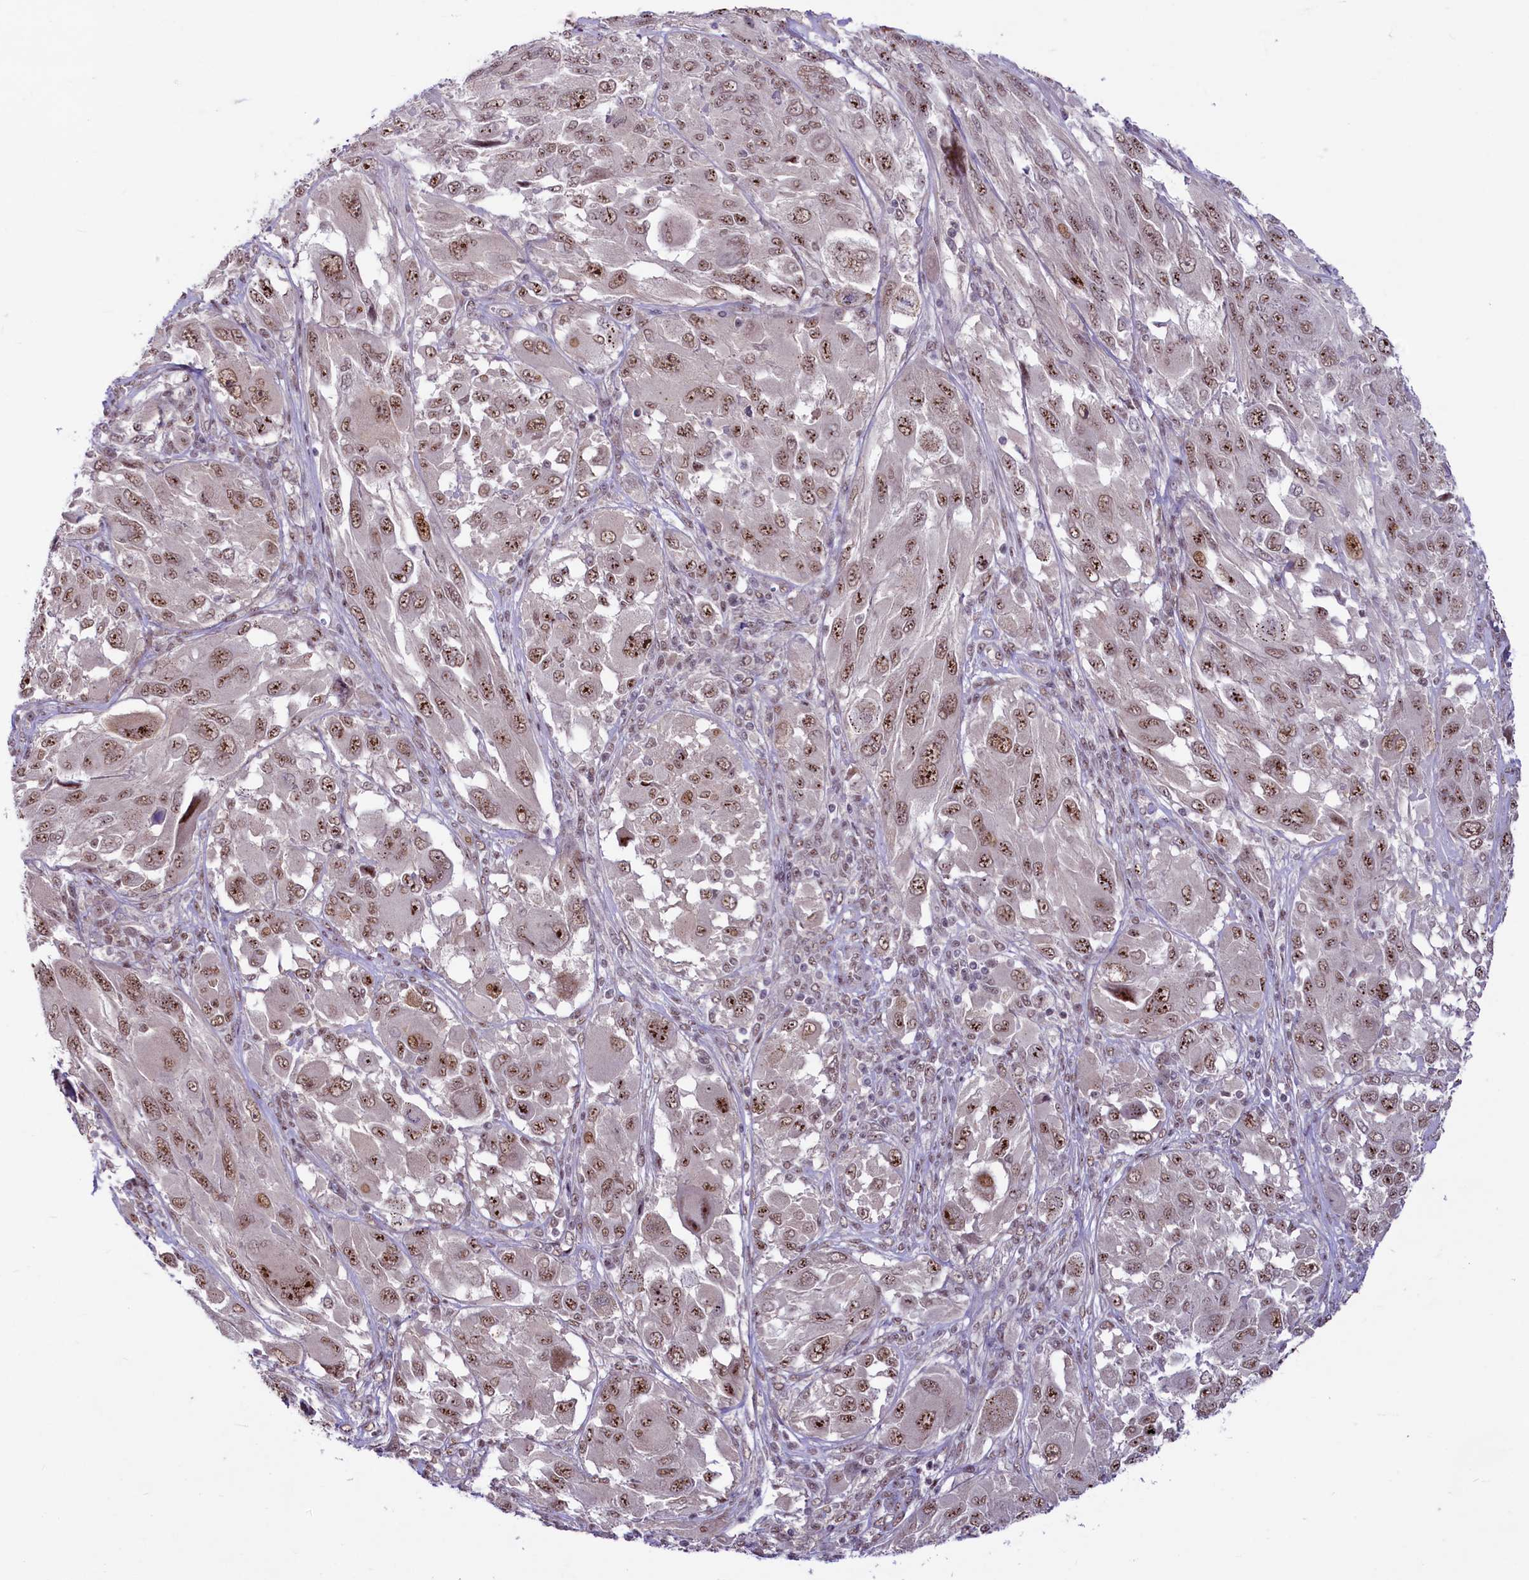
{"staining": {"intensity": "moderate", "quantity": ">75%", "location": "nuclear"}, "tissue": "melanoma", "cell_type": "Tumor cells", "image_type": "cancer", "snomed": [{"axis": "morphology", "description": "Malignant melanoma, NOS"}, {"axis": "topography", "description": "Skin"}], "caption": "Protein analysis of melanoma tissue displays moderate nuclear expression in approximately >75% of tumor cells.", "gene": "ANKS3", "patient": {"sex": "female", "age": 91}}